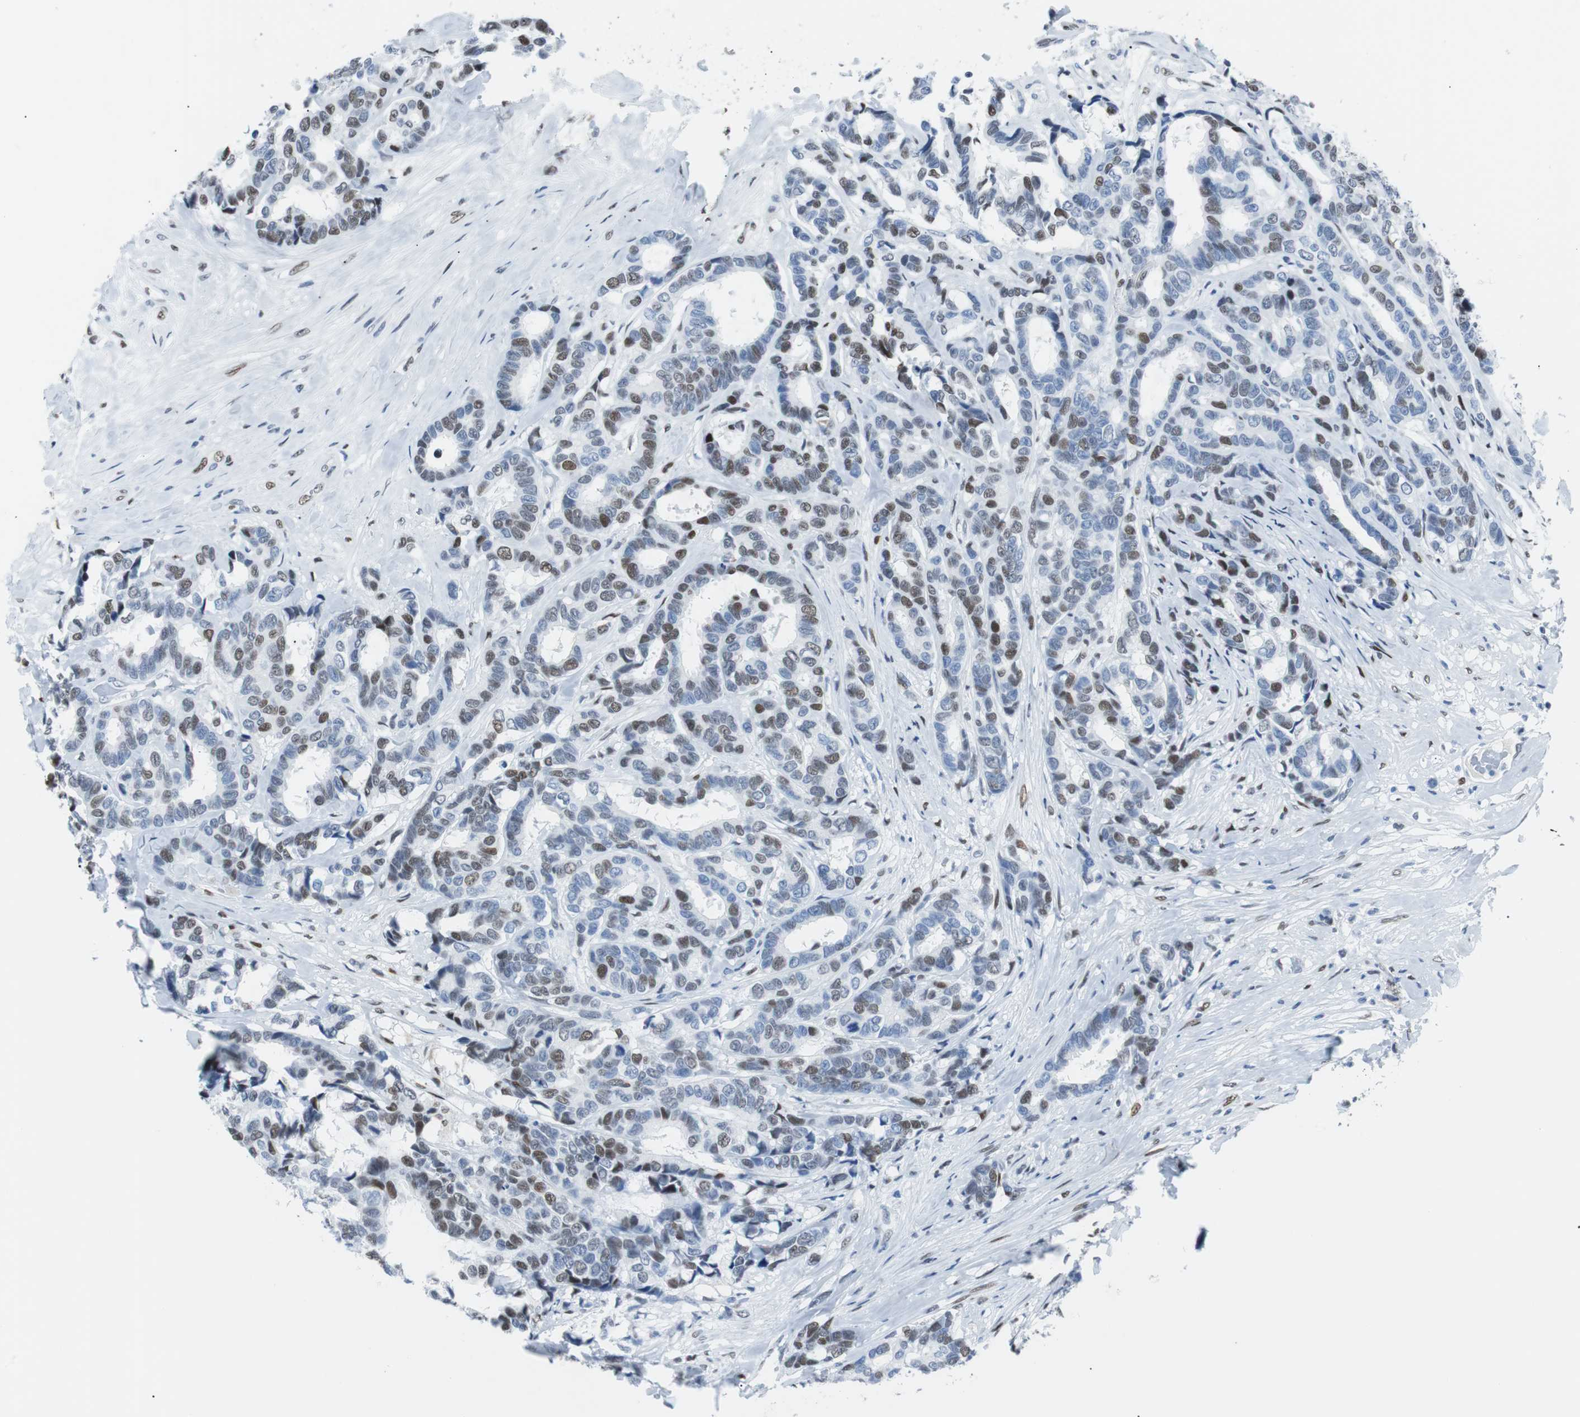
{"staining": {"intensity": "weak", "quantity": "<25%", "location": "nuclear"}, "tissue": "breast cancer", "cell_type": "Tumor cells", "image_type": "cancer", "snomed": [{"axis": "morphology", "description": "Duct carcinoma"}, {"axis": "topography", "description": "Breast"}], "caption": "Immunohistochemistry (IHC) micrograph of neoplastic tissue: breast cancer (infiltrating ductal carcinoma) stained with DAB shows no significant protein staining in tumor cells.", "gene": "JUN", "patient": {"sex": "female", "age": 87}}